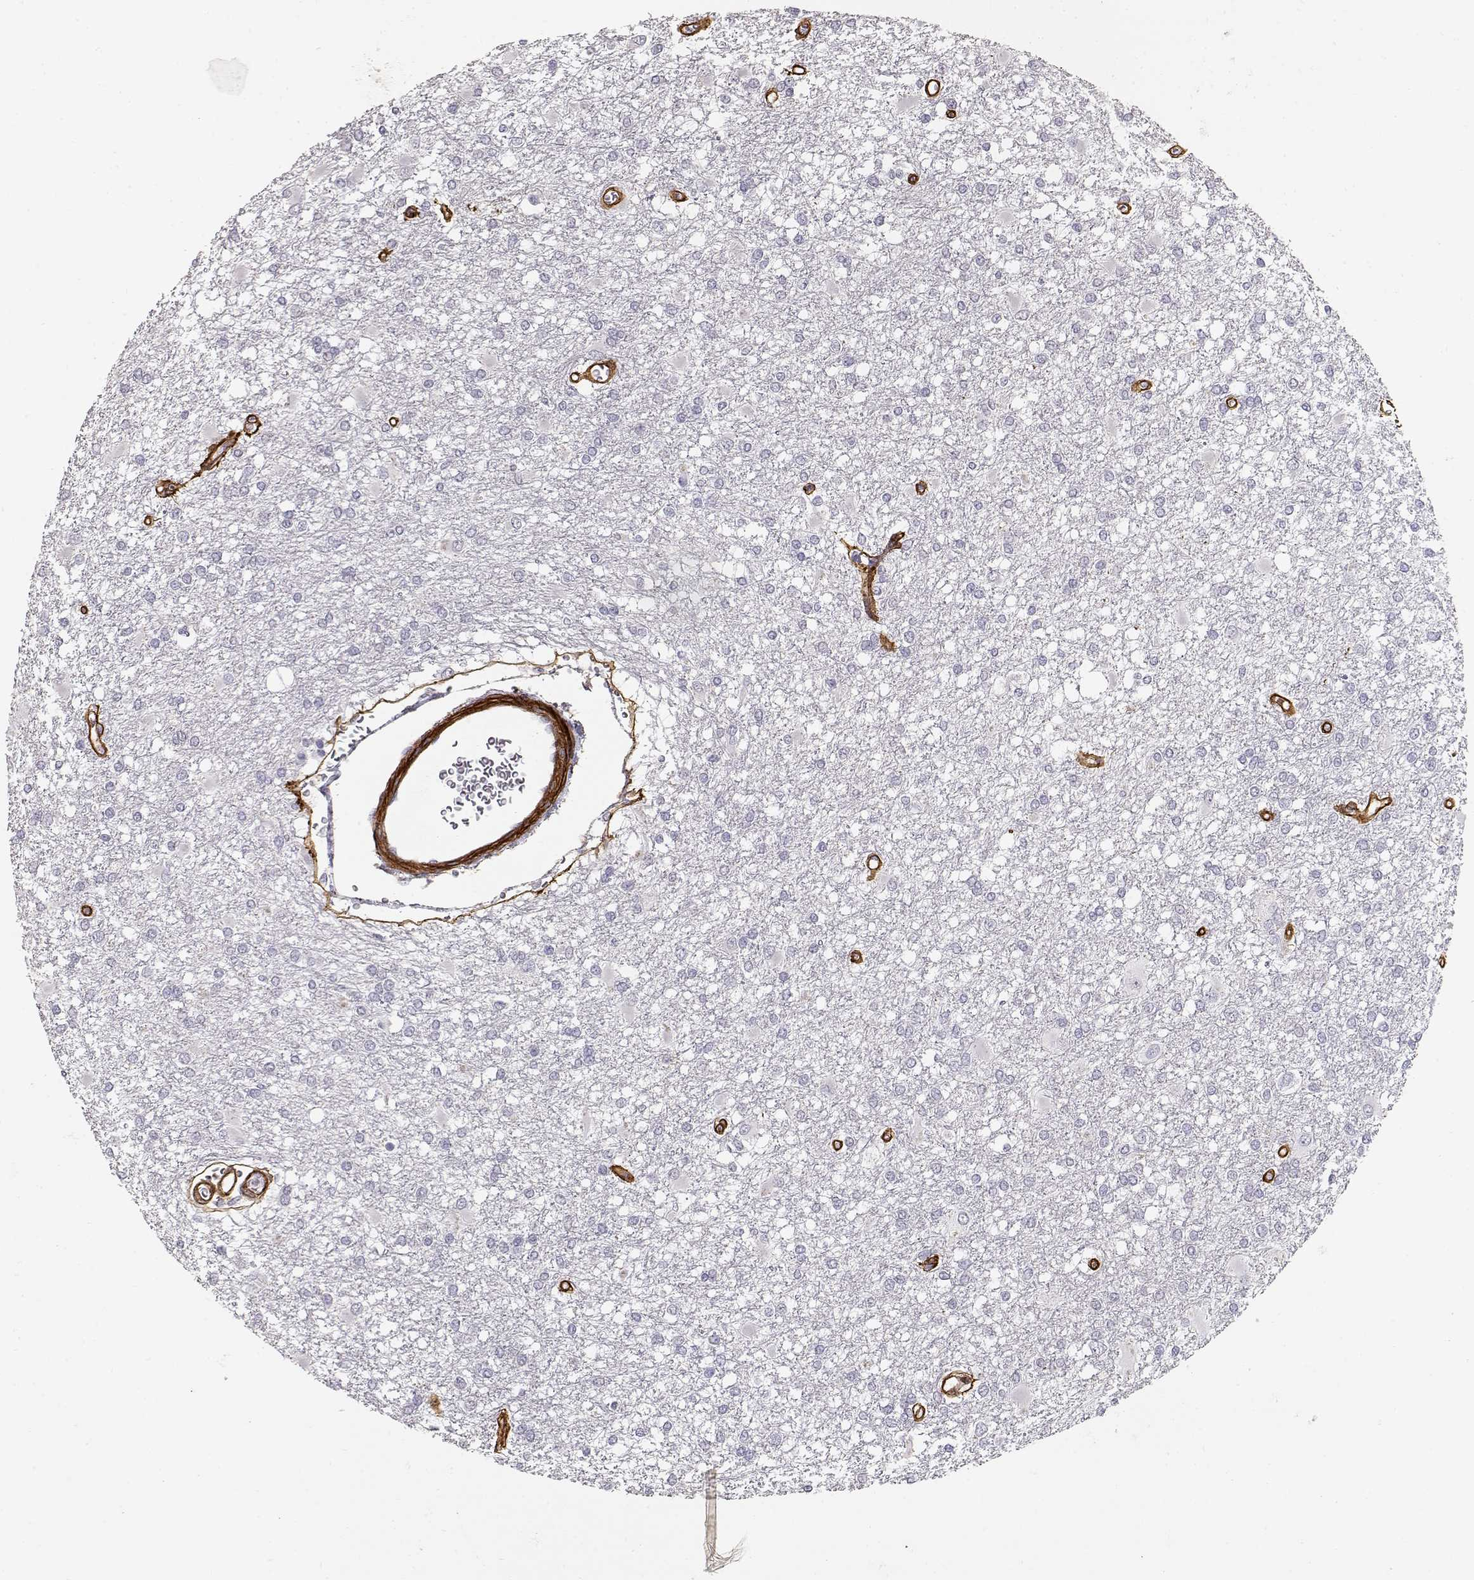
{"staining": {"intensity": "negative", "quantity": "none", "location": "none"}, "tissue": "glioma", "cell_type": "Tumor cells", "image_type": "cancer", "snomed": [{"axis": "morphology", "description": "Glioma, malignant, High grade"}, {"axis": "topography", "description": "Cerebral cortex"}], "caption": "This photomicrograph is of malignant high-grade glioma stained with immunohistochemistry to label a protein in brown with the nuclei are counter-stained blue. There is no staining in tumor cells. (DAB immunohistochemistry, high magnification).", "gene": "LAMC1", "patient": {"sex": "male", "age": 79}}